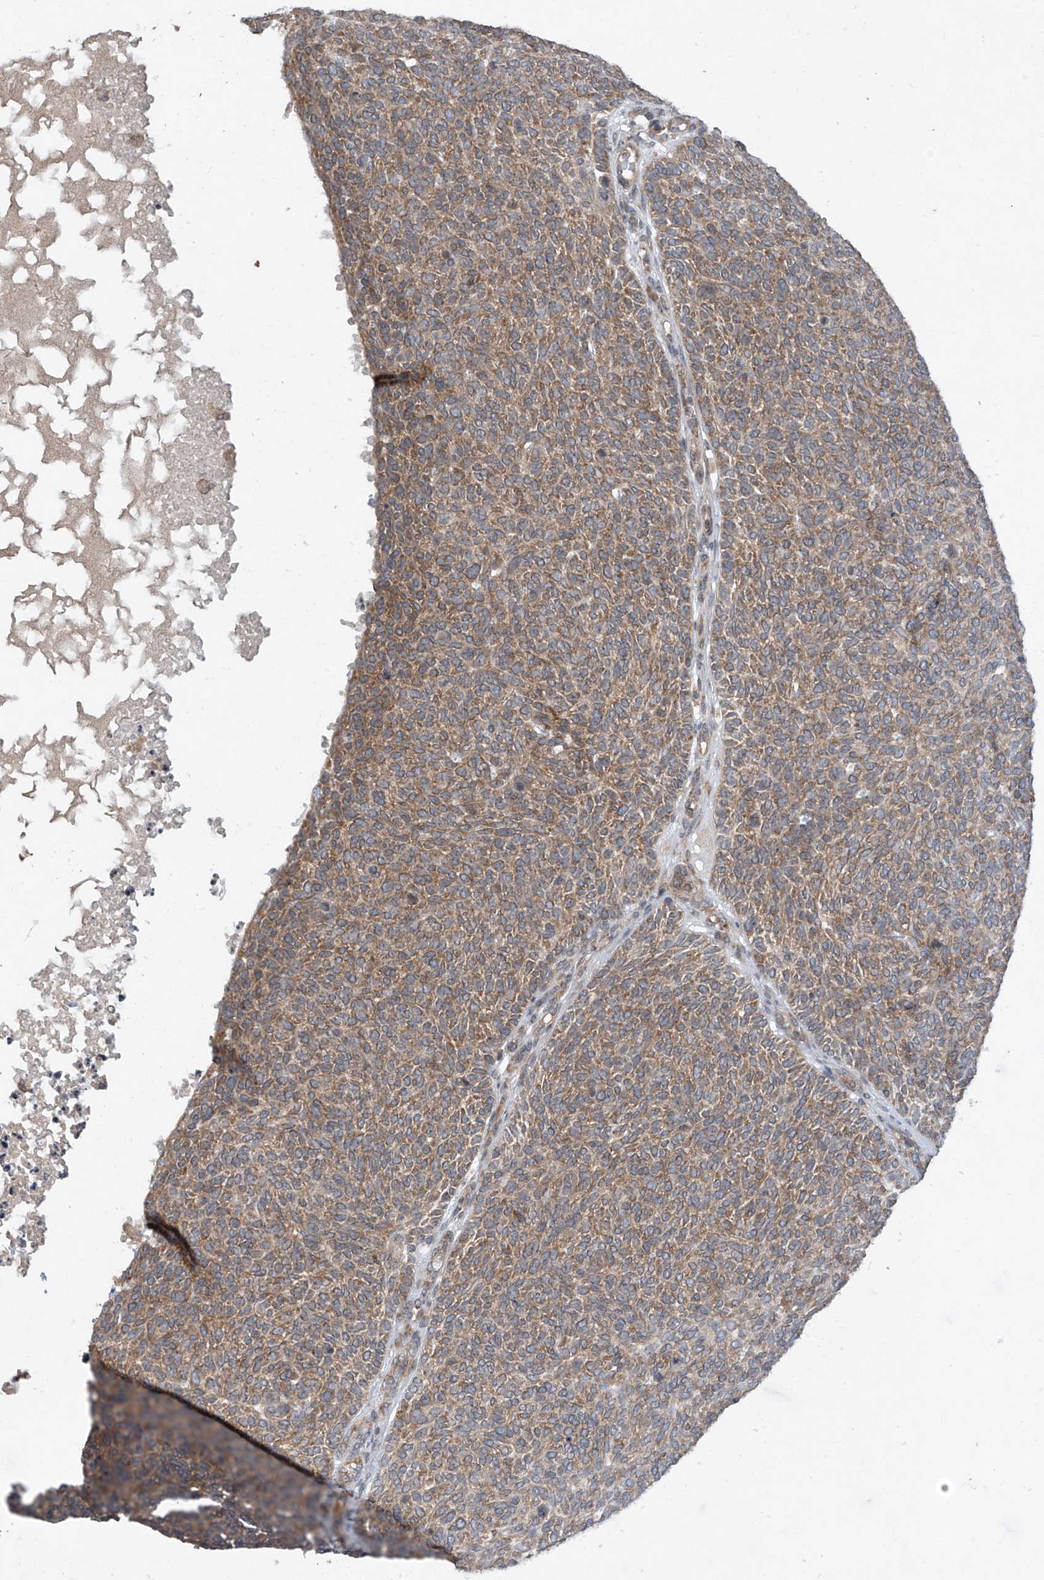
{"staining": {"intensity": "moderate", "quantity": ">75%", "location": "cytoplasmic/membranous"}, "tissue": "skin cancer", "cell_type": "Tumor cells", "image_type": "cancer", "snomed": [{"axis": "morphology", "description": "Squamous cell carcinoma, NOS"}, {"axis": "topography", "description": "Skin"}], "caption": "Human skin cancer (squamous cell carcinoma) stained with a protein marker shows moderate staining in tumor cells.", "gene": "RPL34", "patient": {"sex": "female", "age": 90}}